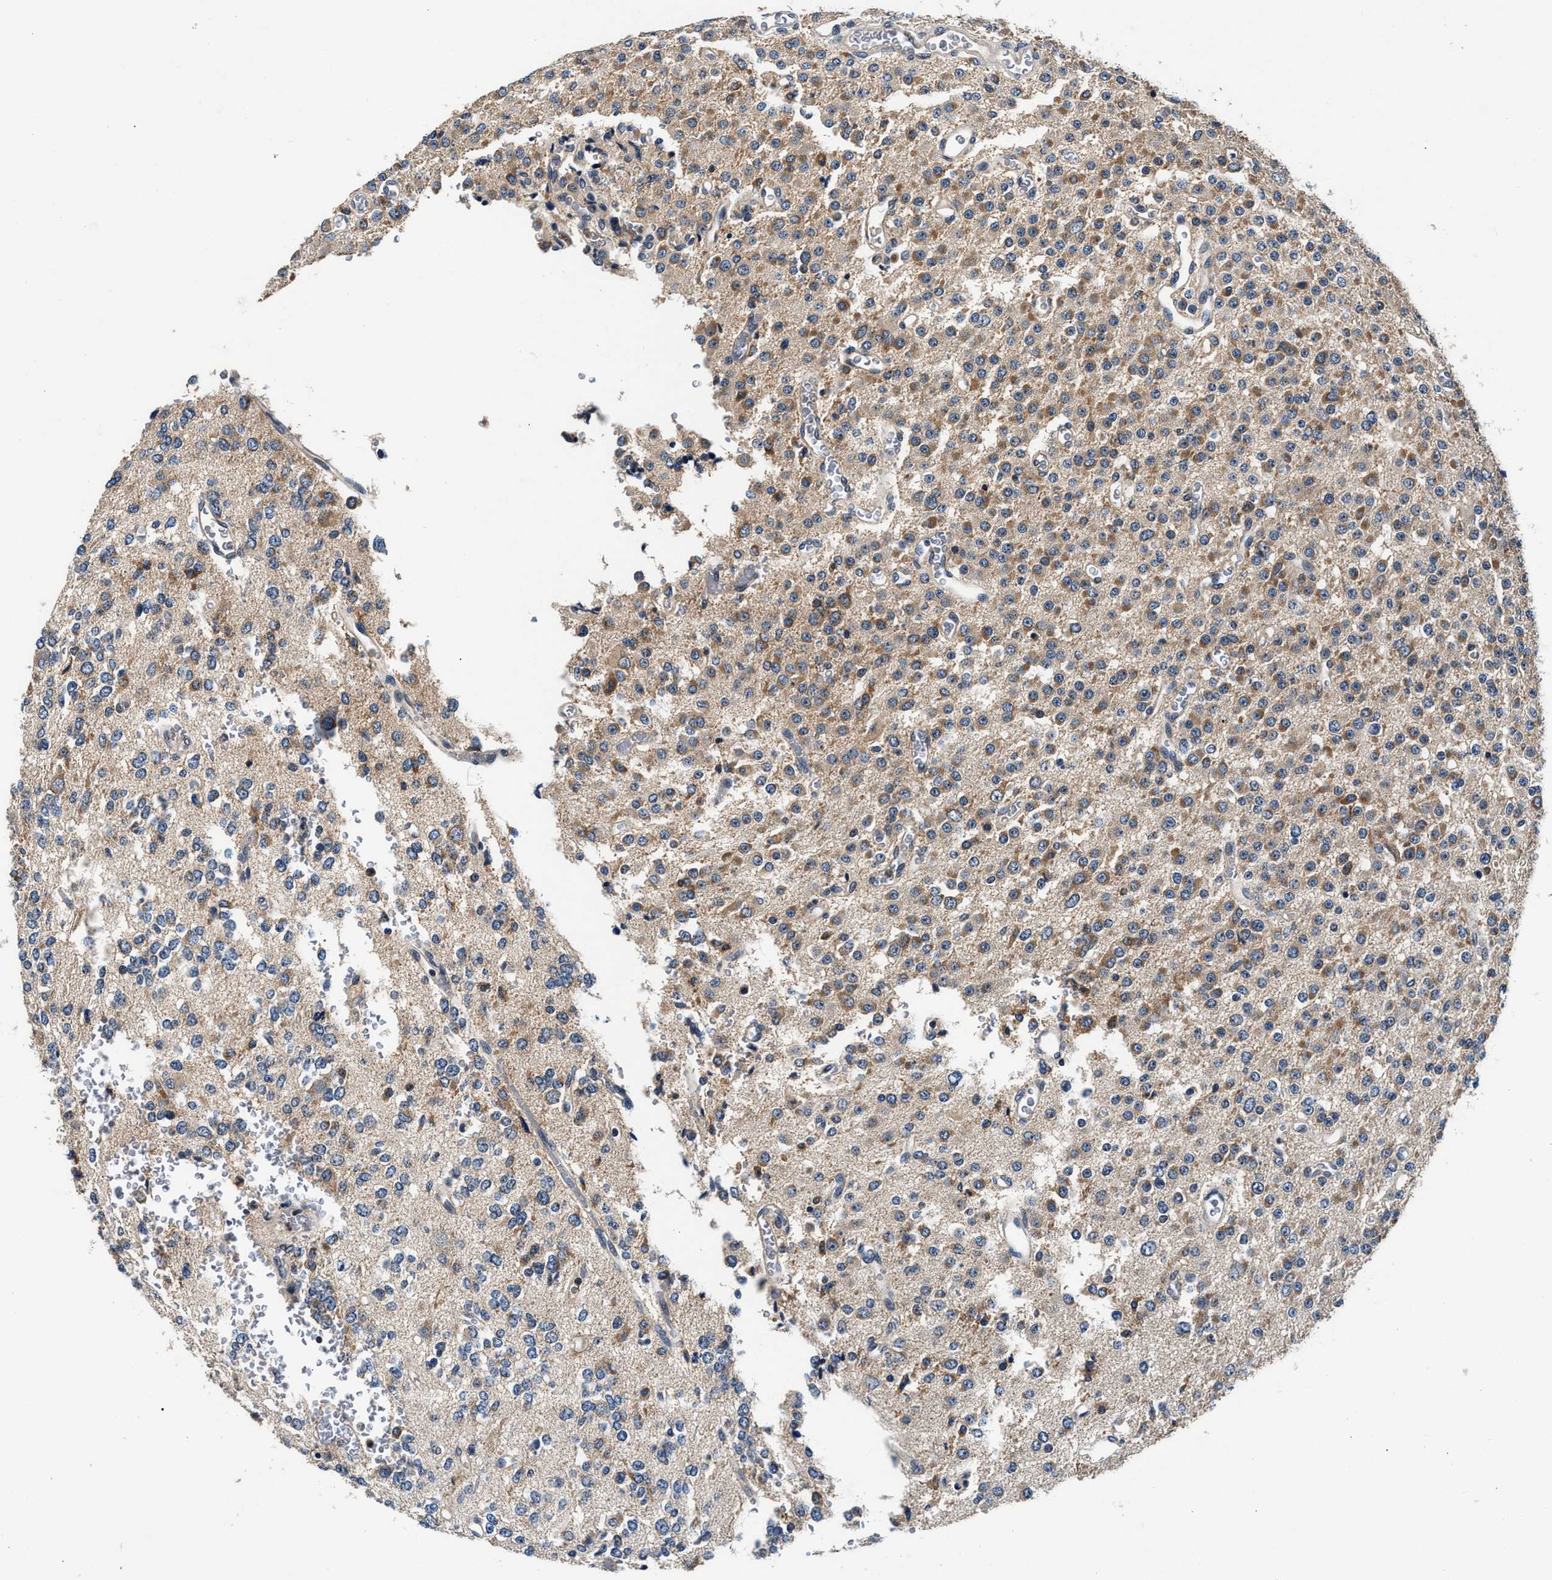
{"staining": {"intensity": "moderate", "quantity": ">75%", "location": "cytoplasmic/membranous"}, "tissue": "glioma", "cell_type": "Tumor cells", "image_type": "cancer", "snomed": [{"axis": "morphology", "description": "Glioma, malignant, Low grade"}, {"axis": "topography", "description": "Brain"}], "caption": "Protein staining by immunohistochemistry shows moderate cytoplasmic/membranous positivity in about >75% of tumor cells in glioma. Immunohistochemistry (ihc) stains the protein of interest in brown and the nuclei are stained blue.", "gene": "IMMT", "patient": {"sex": "male", "age": 38}}